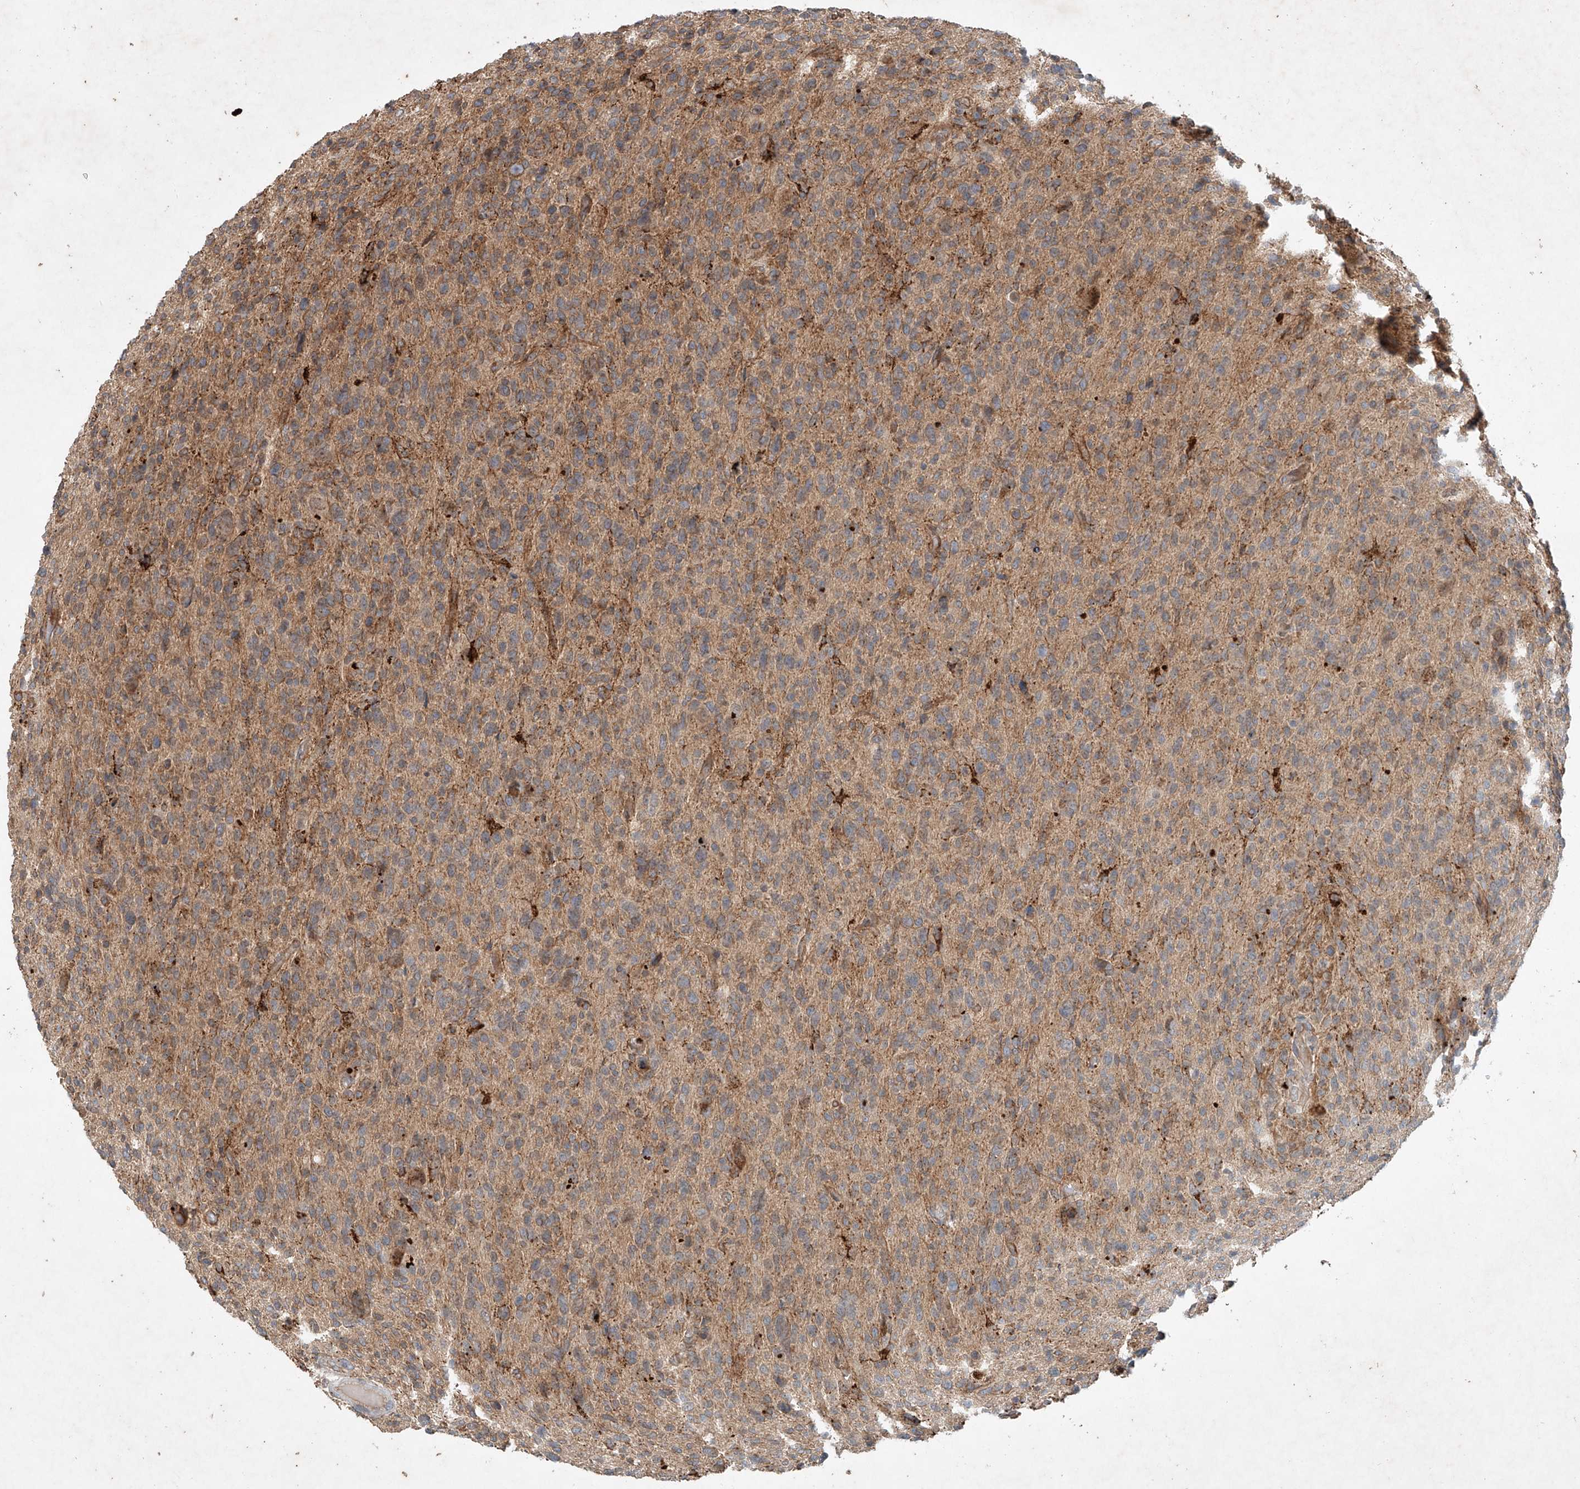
{"staining": {"intensity": "moderate", "quantity": ">75%", "location": "cytoplasmic/membranous"}, "tissue": "glioma", "cell_type": "Tumor cells", "image_type": "cancer", "snomed": [{"axis": "morphology", "description": "Glioma, malignant, High grade"}, {"axis": "topography", "description": "Brain"}], "caption": "There is medium levels of moderate cytoplasmic/membranous expression in tumor cells of glioma, as demonstrated by immunohistochemical staining (brown color).", "gene": "IER5", "patient": {"sex": "female", "age": 57}}